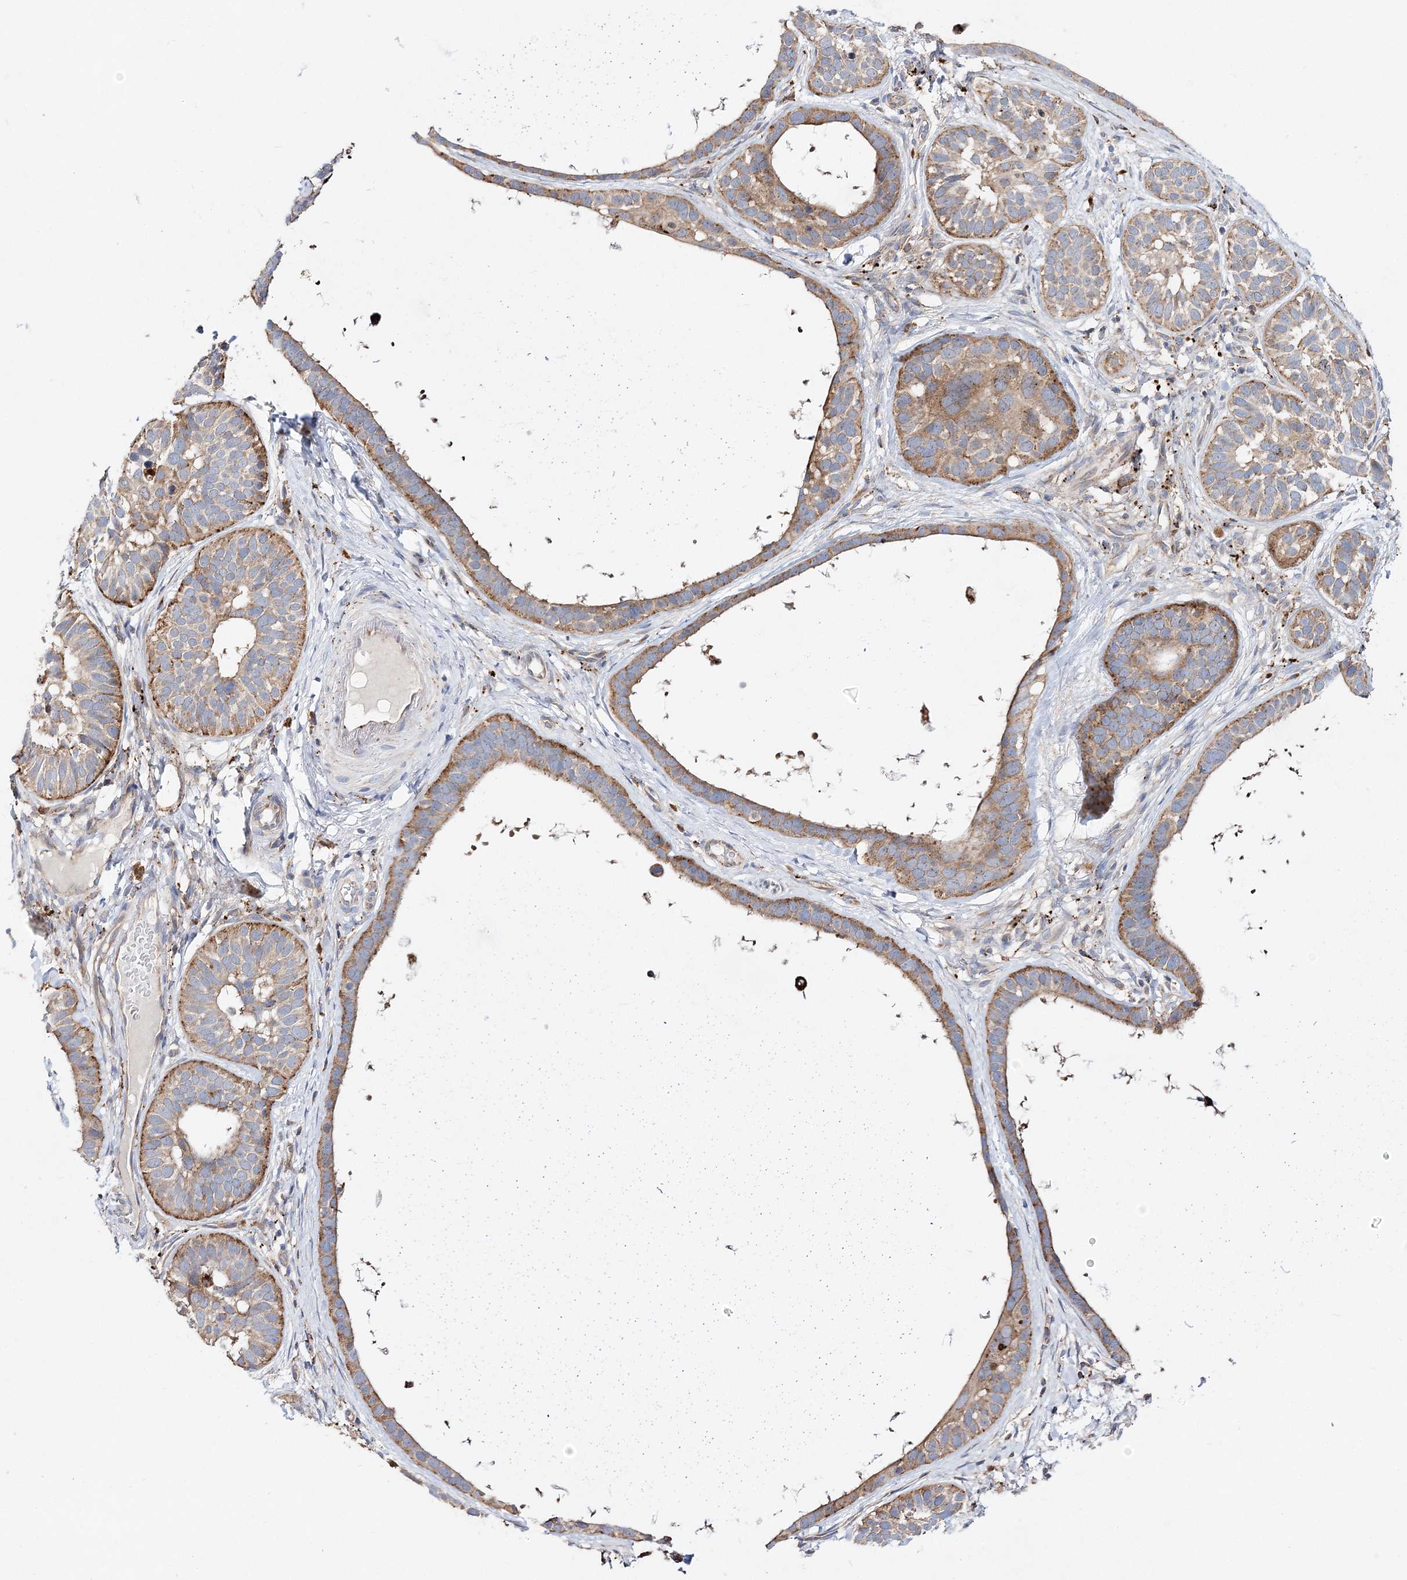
{"staining": {"intensity": "moderate", "quantity": ">75%", "location": "cytoplasmic/membranous"}, "tissue": "skin cancer", "cell_type": "Tumor cells", "image_type": "cancer", "snomed": [{"axis": "morphology", "description": "Basal cell carcinoma"}, {"axis": "topography", "description": "Skin"}], "caption": "Skin basal cell carcinoma stained with a protein marker reveals moderate staining in tumor cells.", "gene": "C3orf38", "patient": {"sex": "male", "age": 62}}